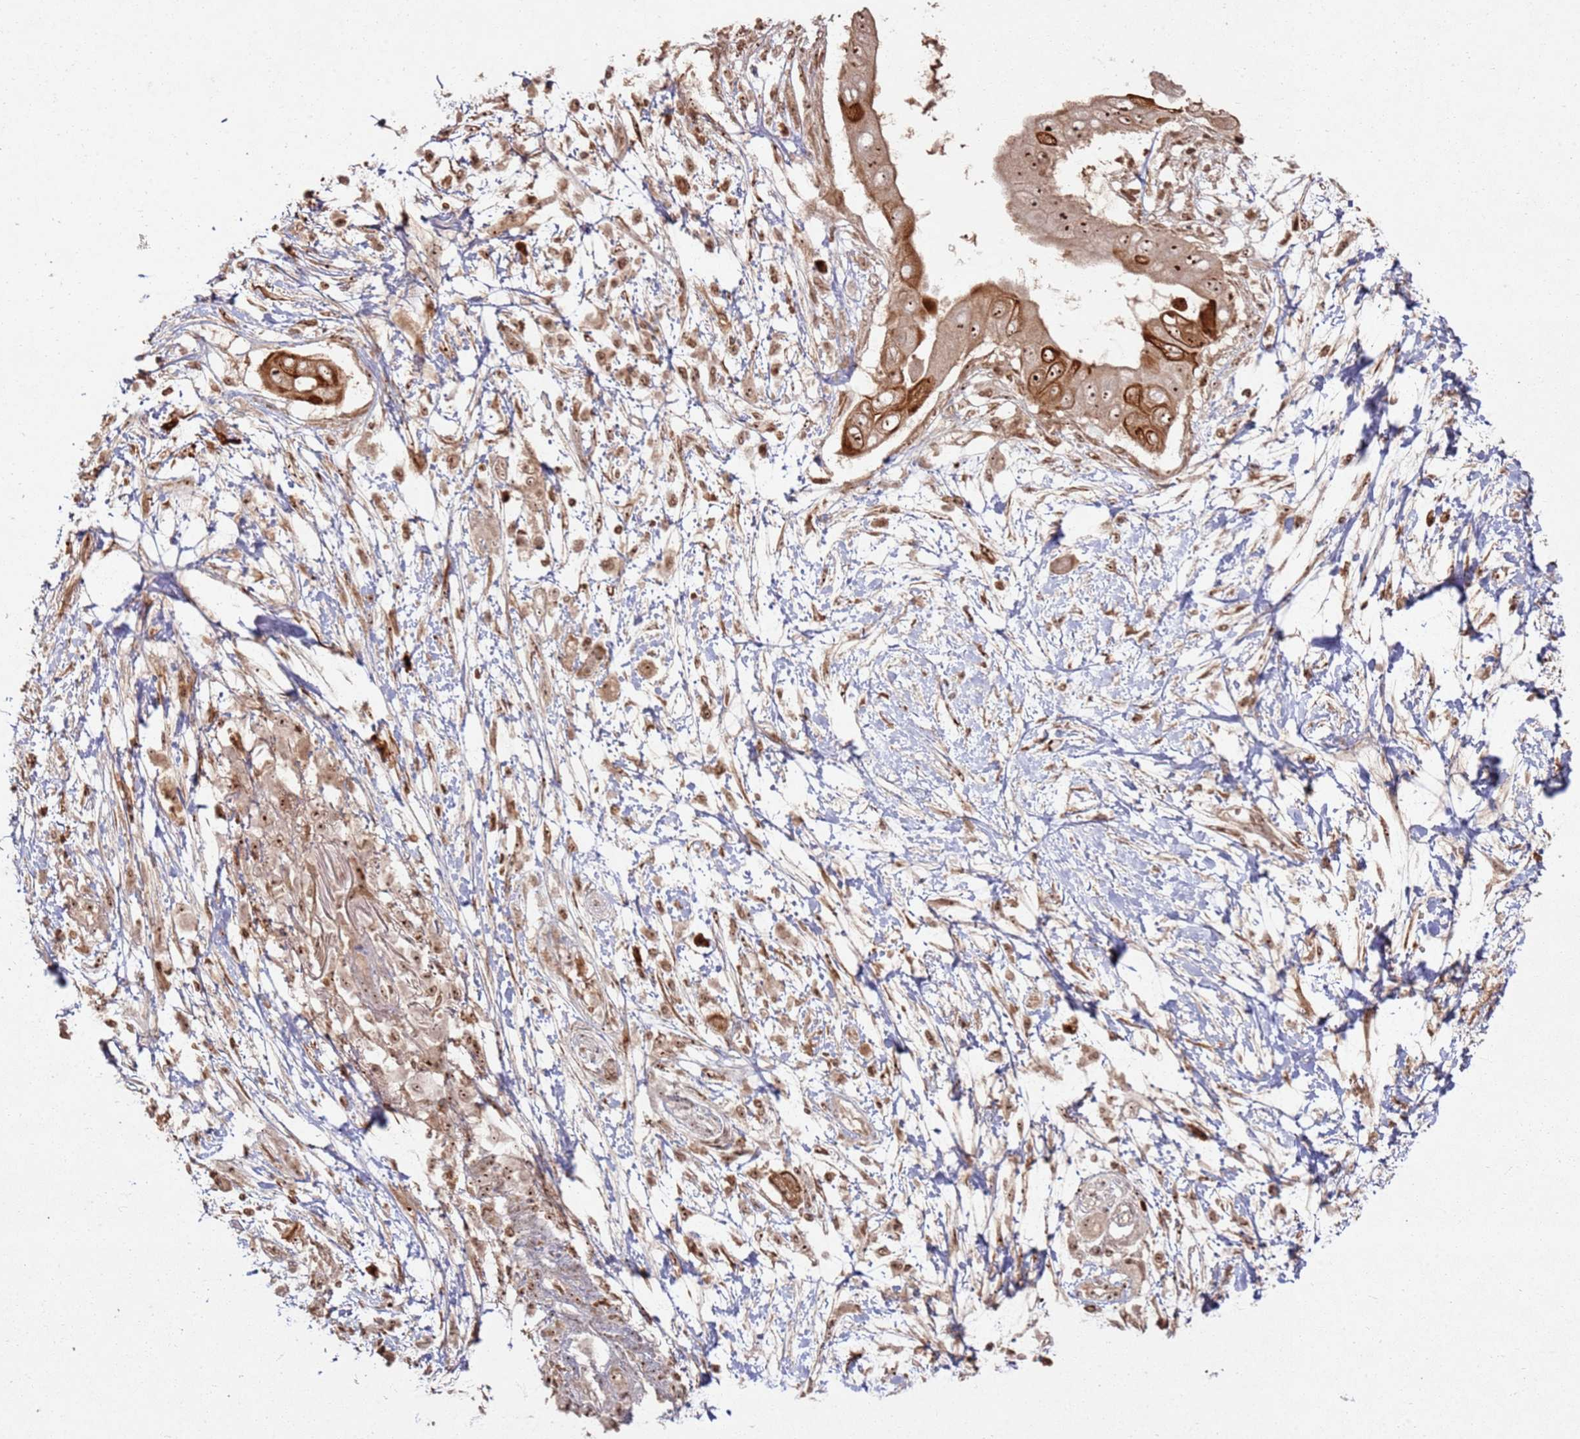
{"staining": {"intensity": "strong", "quantity": ">75%", "location": "cytoplasmic/membranous,nuclear"}, "tissue": "pancreatic cancer", "cell_type": "Tumor cells", "image_type": "cancer", "snomed": [{"axis": "morphology", "description": "Adenocarcinoma, NOS"}, {"axis": "topography", "description": "Pancreas"}], "caption": "Immunohistochemical staining of pancreatic cancer demonstrates strong cytoplasmic/membranous and nuclear protein expression in about >75% of tumor cells.", "gene": "UTP11", "patient": {"sex": "male", "age": 68}}